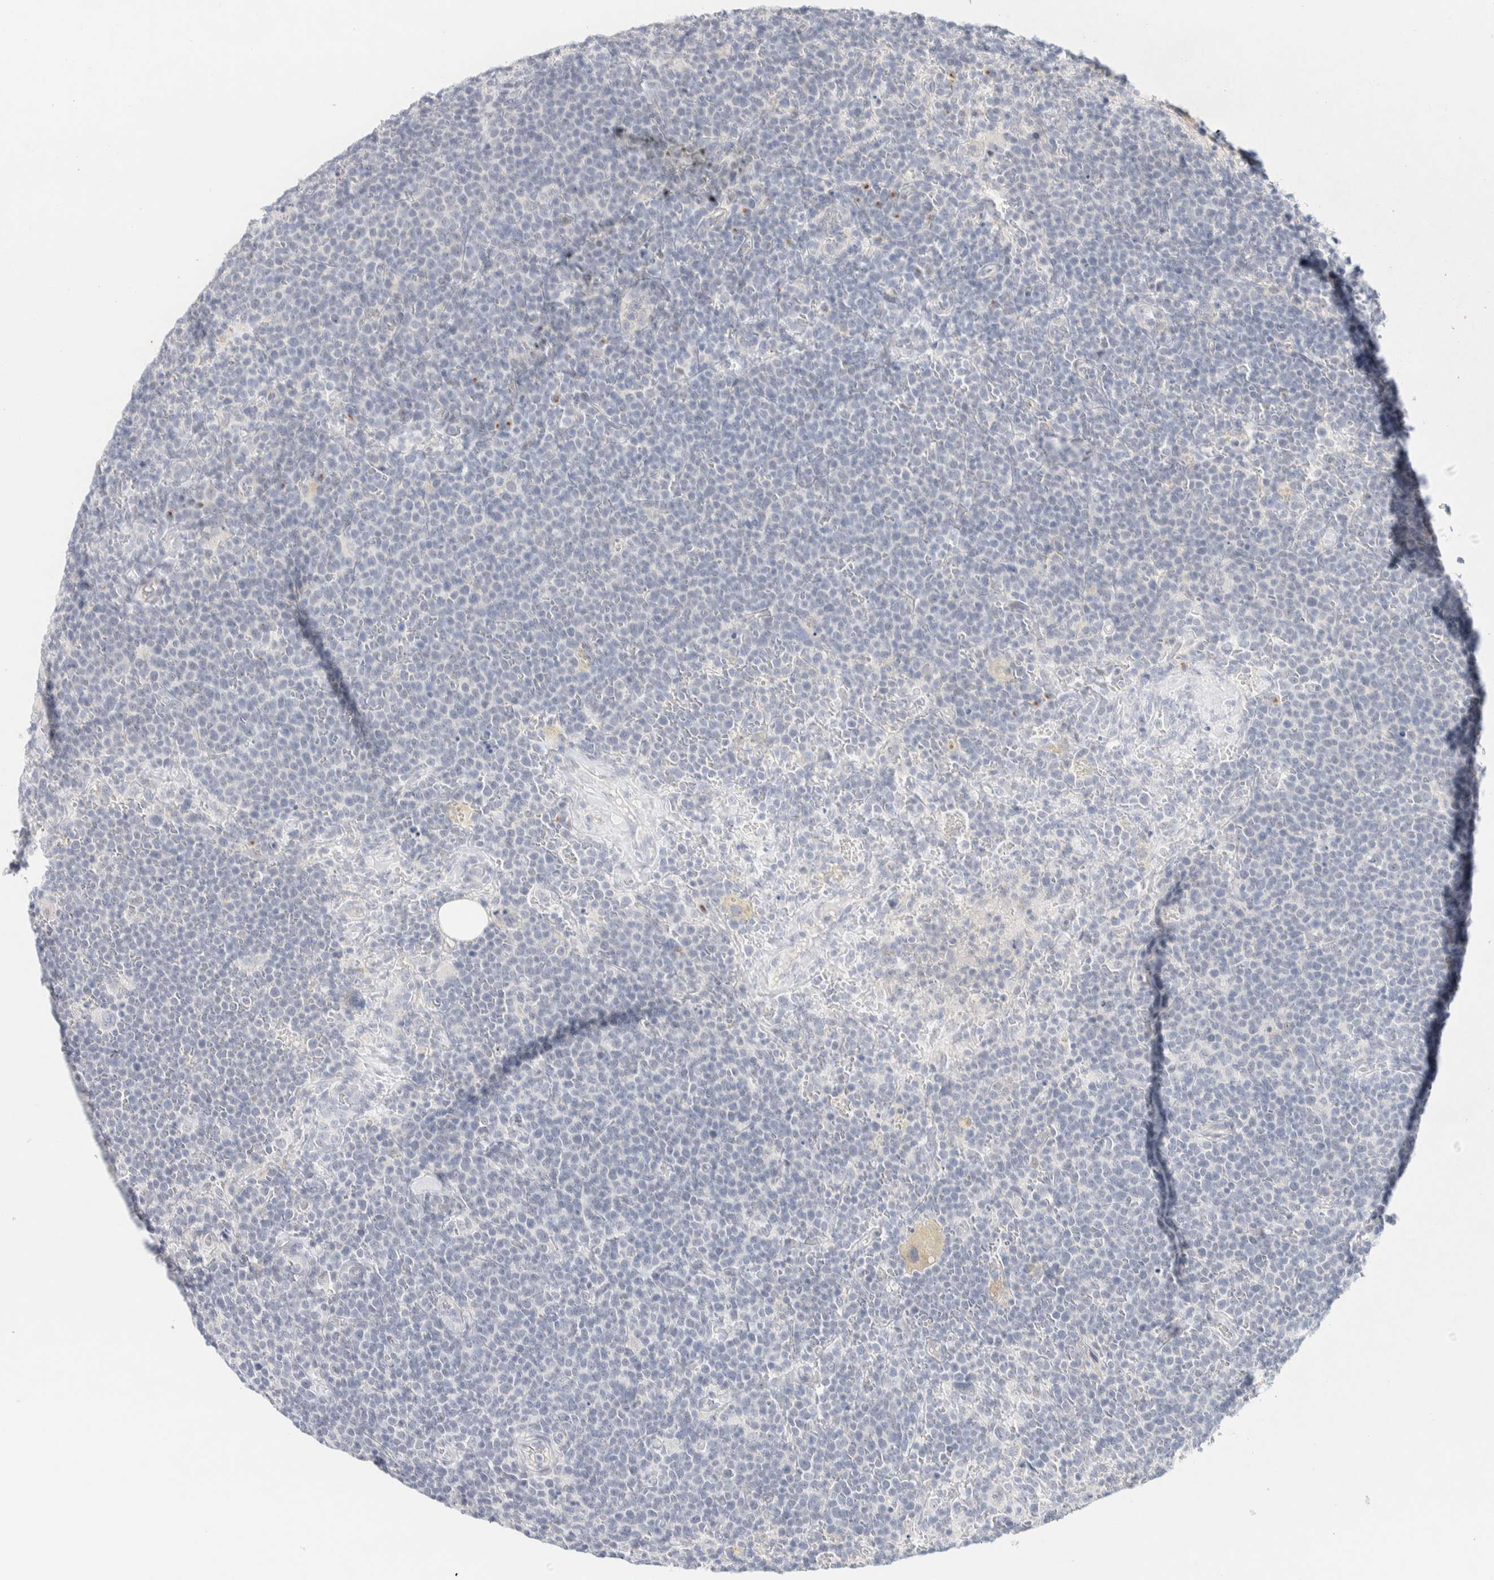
{"staining": {"intensity": "negative", "quantity": "none", "location": "none"}, "tissue": "lymphoma", "cell_type": "Tumor cells", "image_type": "cancer", "snomed": [{"axis": "morphology", "description": "Malignant lymphoma, non-Hodgkin's type, High grade"}, {"axis": "topography", "description": "Lymph node"}], "caption": "This is a histopathology image of immunohistochemistry (IHC) staining of high-grade malignant lymphoma, non-Hodgkin's type, which shows no staining in tumor cells. (Stains: DAB (3,3'-diaminobenzidine) immunohistochemistry (IHC) with hematoxylin counter stain, Microscopy: brightfield microscopy at high magnification).", "gene": "SPNS3", "patient": {"sex": "male", "age": 61}}